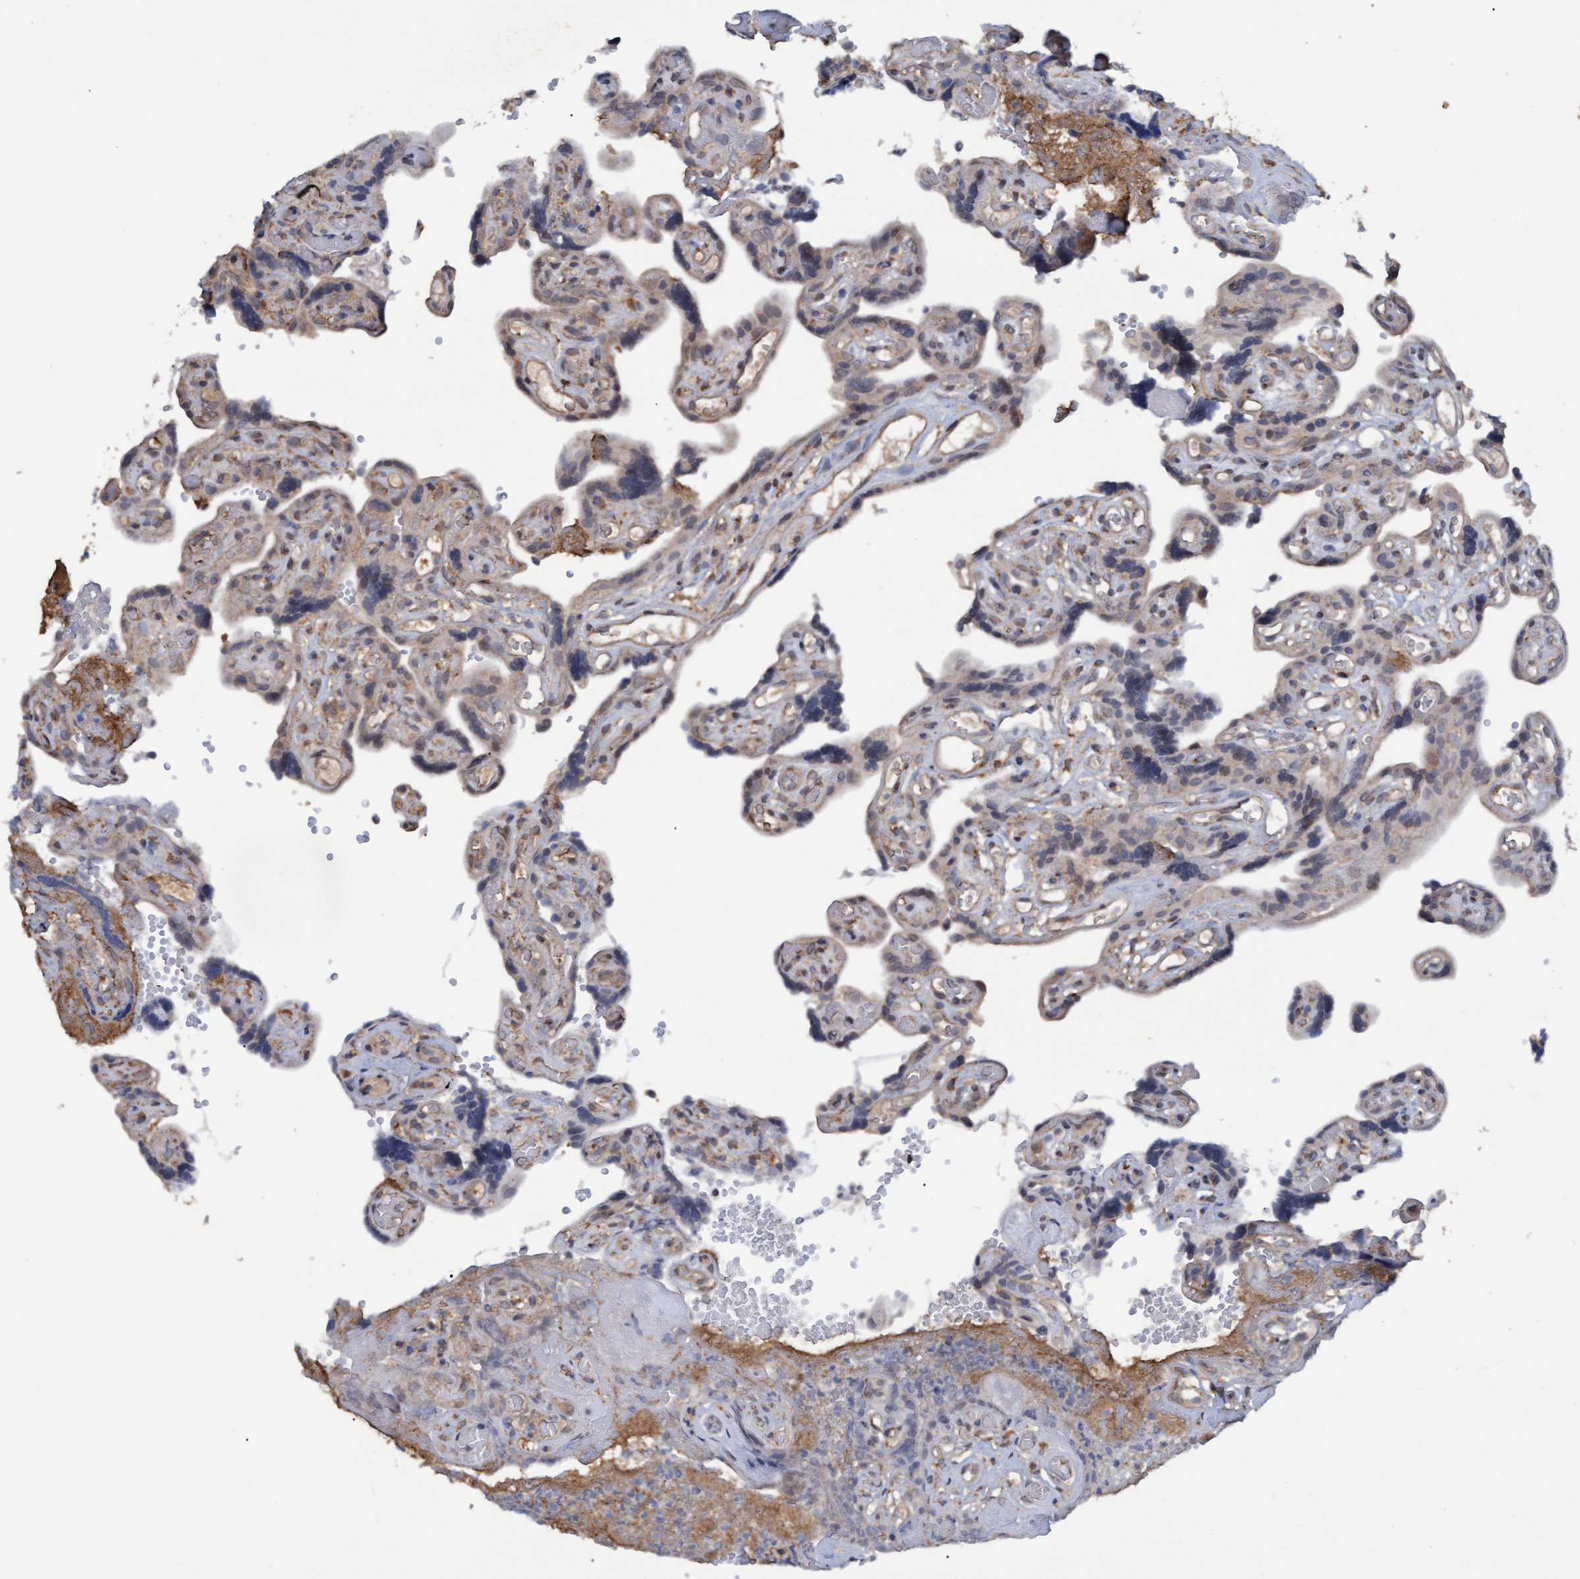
{"staining": {"intensity": "weak", "quantity": ">75%", "location": "cytoplasmic/membranous"}, "tissue": "placenta", "cell_type": "Trophoblastic cells", "image_type": "normal", "snomed": [{"axis": "morphology", "description": "Normal tissue, NOS"}, {"axis": "topography", "description": "Placenta"}], "caption": "Immunohistochemistry (IHC) photomicrograph of unremarkable placenta: human placenta stained using IHC reveals low levels of weak protein expression localized specifically in the cytoplasmic/membranous of trophoblastic cells, appearing as a cytoplasmic/membranous brown color.", "gene": "MGLL", "patient": {"sex": "female", "age": 30}}